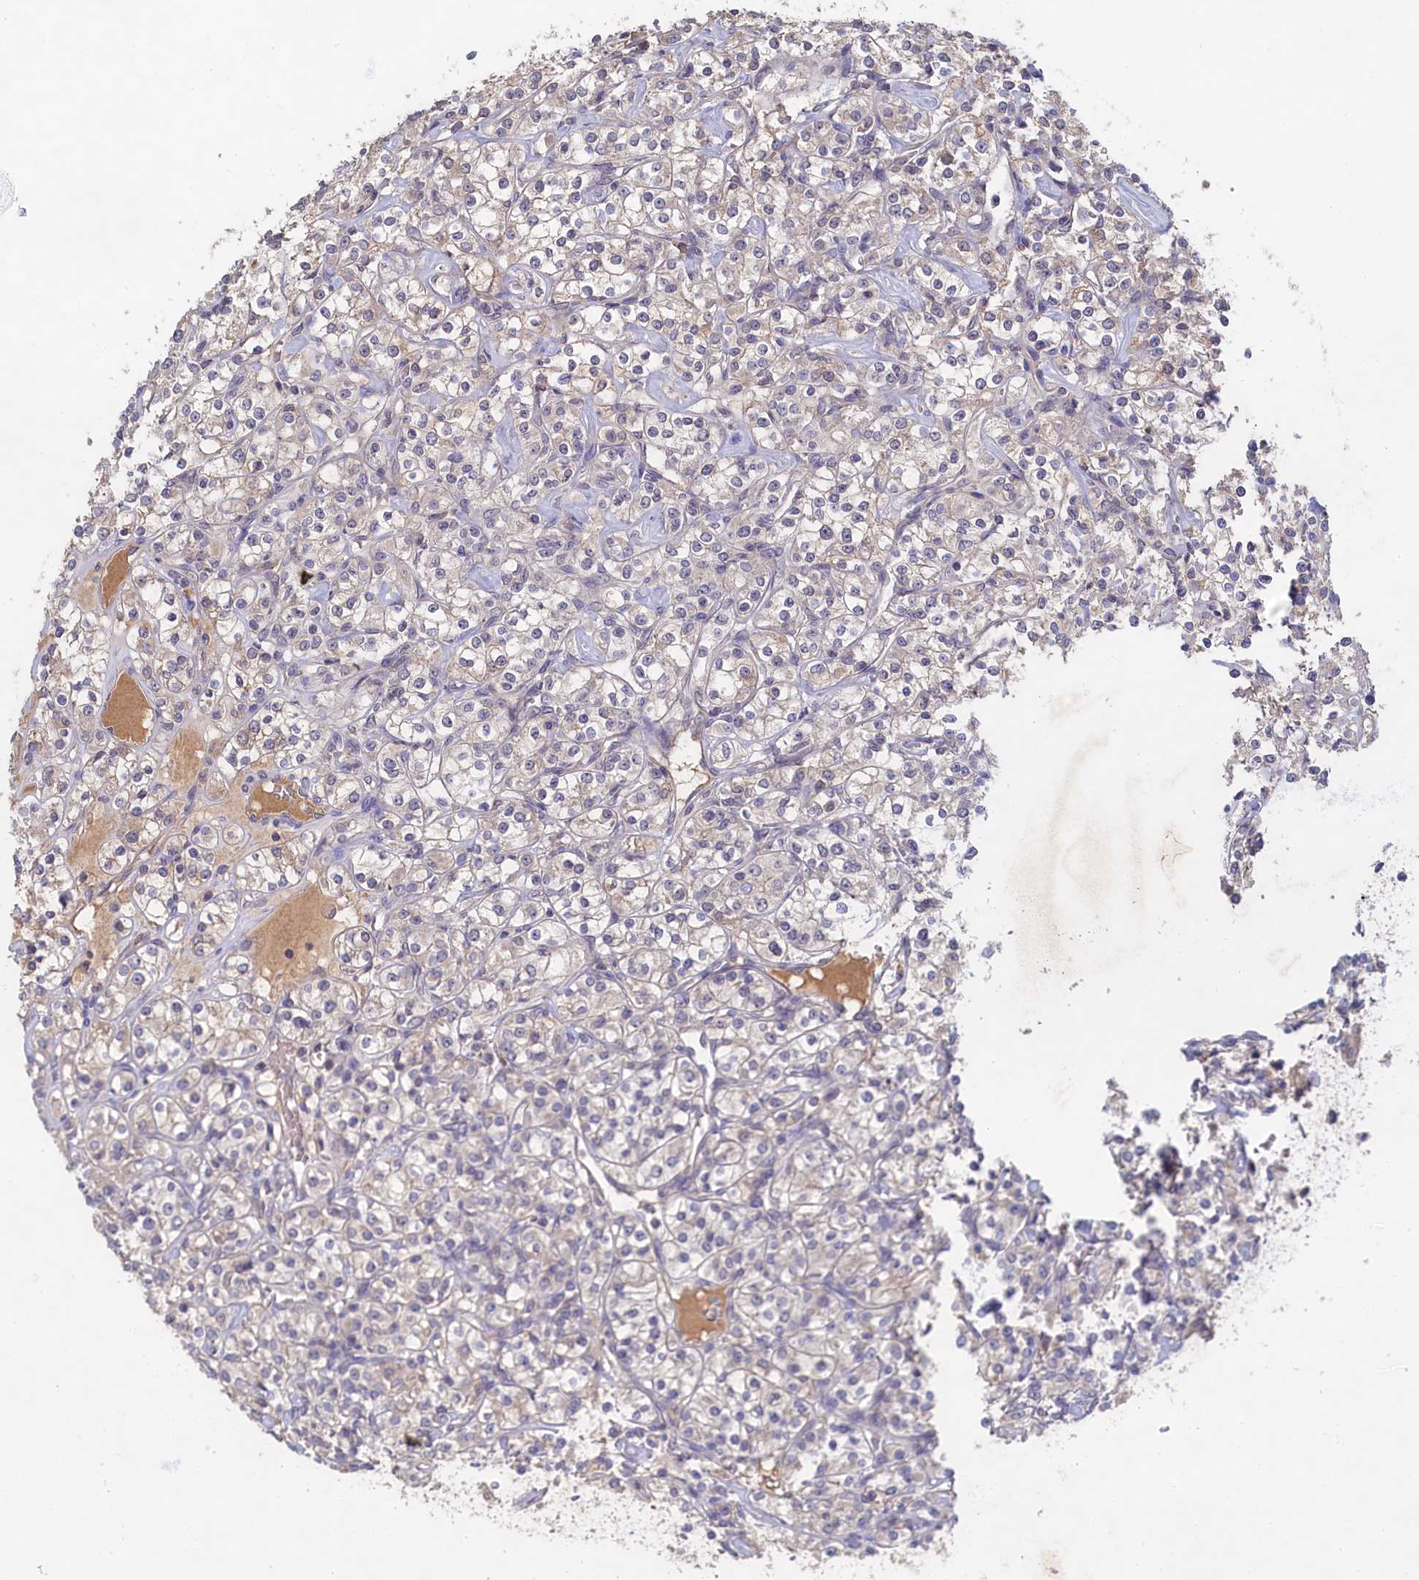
{"staining": {"intensity": "negative", "quantity": "none", "location": "none"}, "tissue": "renal cancer", "cell_type": "Tumor cells", "image_type": "cancer", "snomed": [{"axis": "morphology", "description": "Adenocarcinoma, NOS"}, {"axis": "topography", "description": "Kidney"}], "caption": "Immunohistochemistry of human adenocarcinoma (renal) reveals no positivity in tumor cells. (DAB IHC visualized using brightfield microscopy, high magnification).", "gene": "CELF5", "patient": {"sex": "male", "age": 77}}